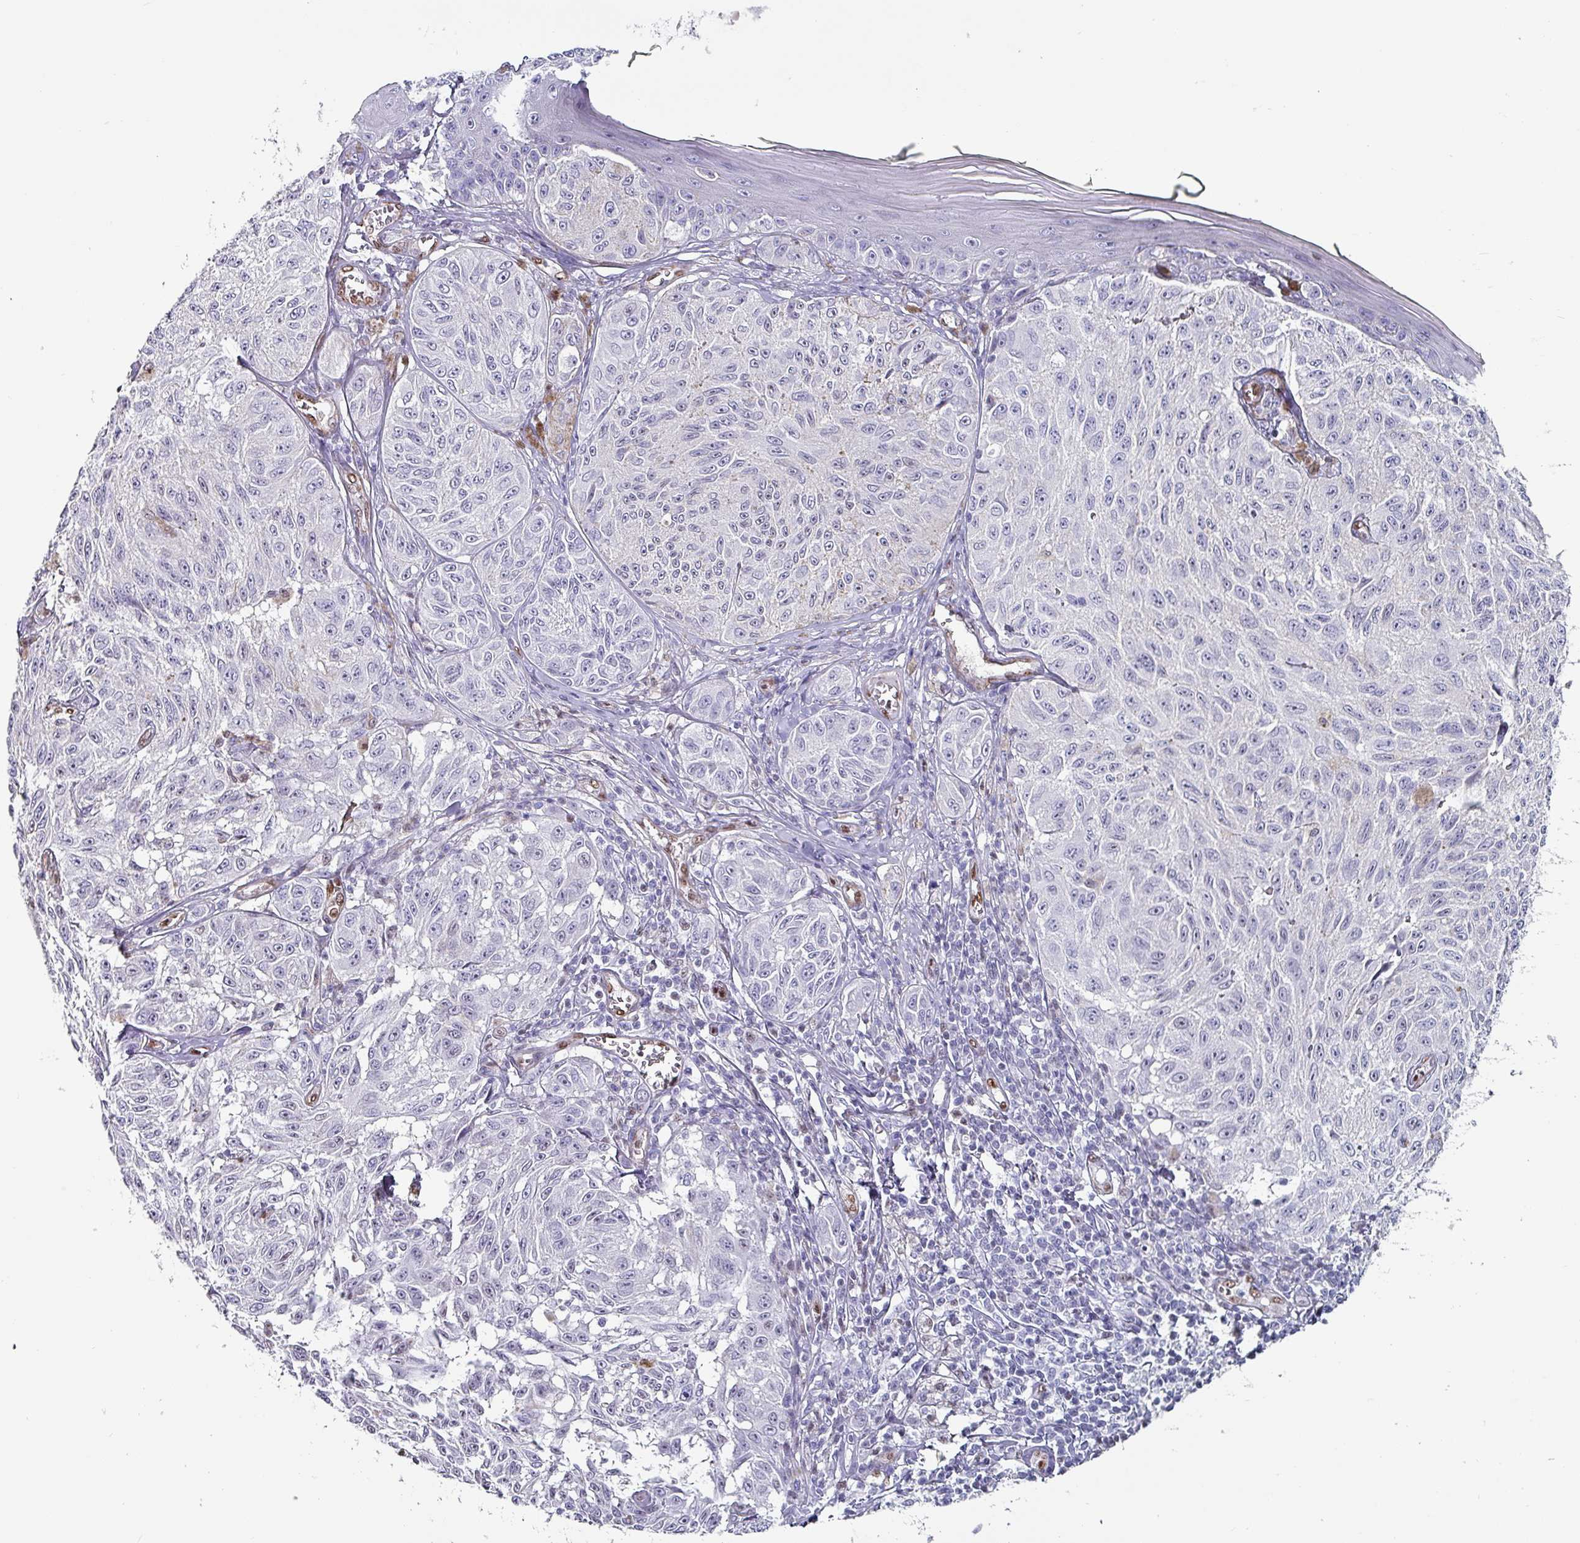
{"staining": {"intensity": "negative", "quantity": "none", "location": "none"}, "tissue": "melanoma", "cell_type": "Tumor cells", "image_type": "cancer", "snomed": [{"axis": "morphology", "description": "Malignant melanoma, NOS"}, {"axis": "topography", "description": "Skin"}], "caption": "Immunohistochemistry (IHC) of human melanoma shows no positivity in tumor cells.", "gene": "ZNF816-ZNF321P", "patient": {"sex": "male", "age": 68}}